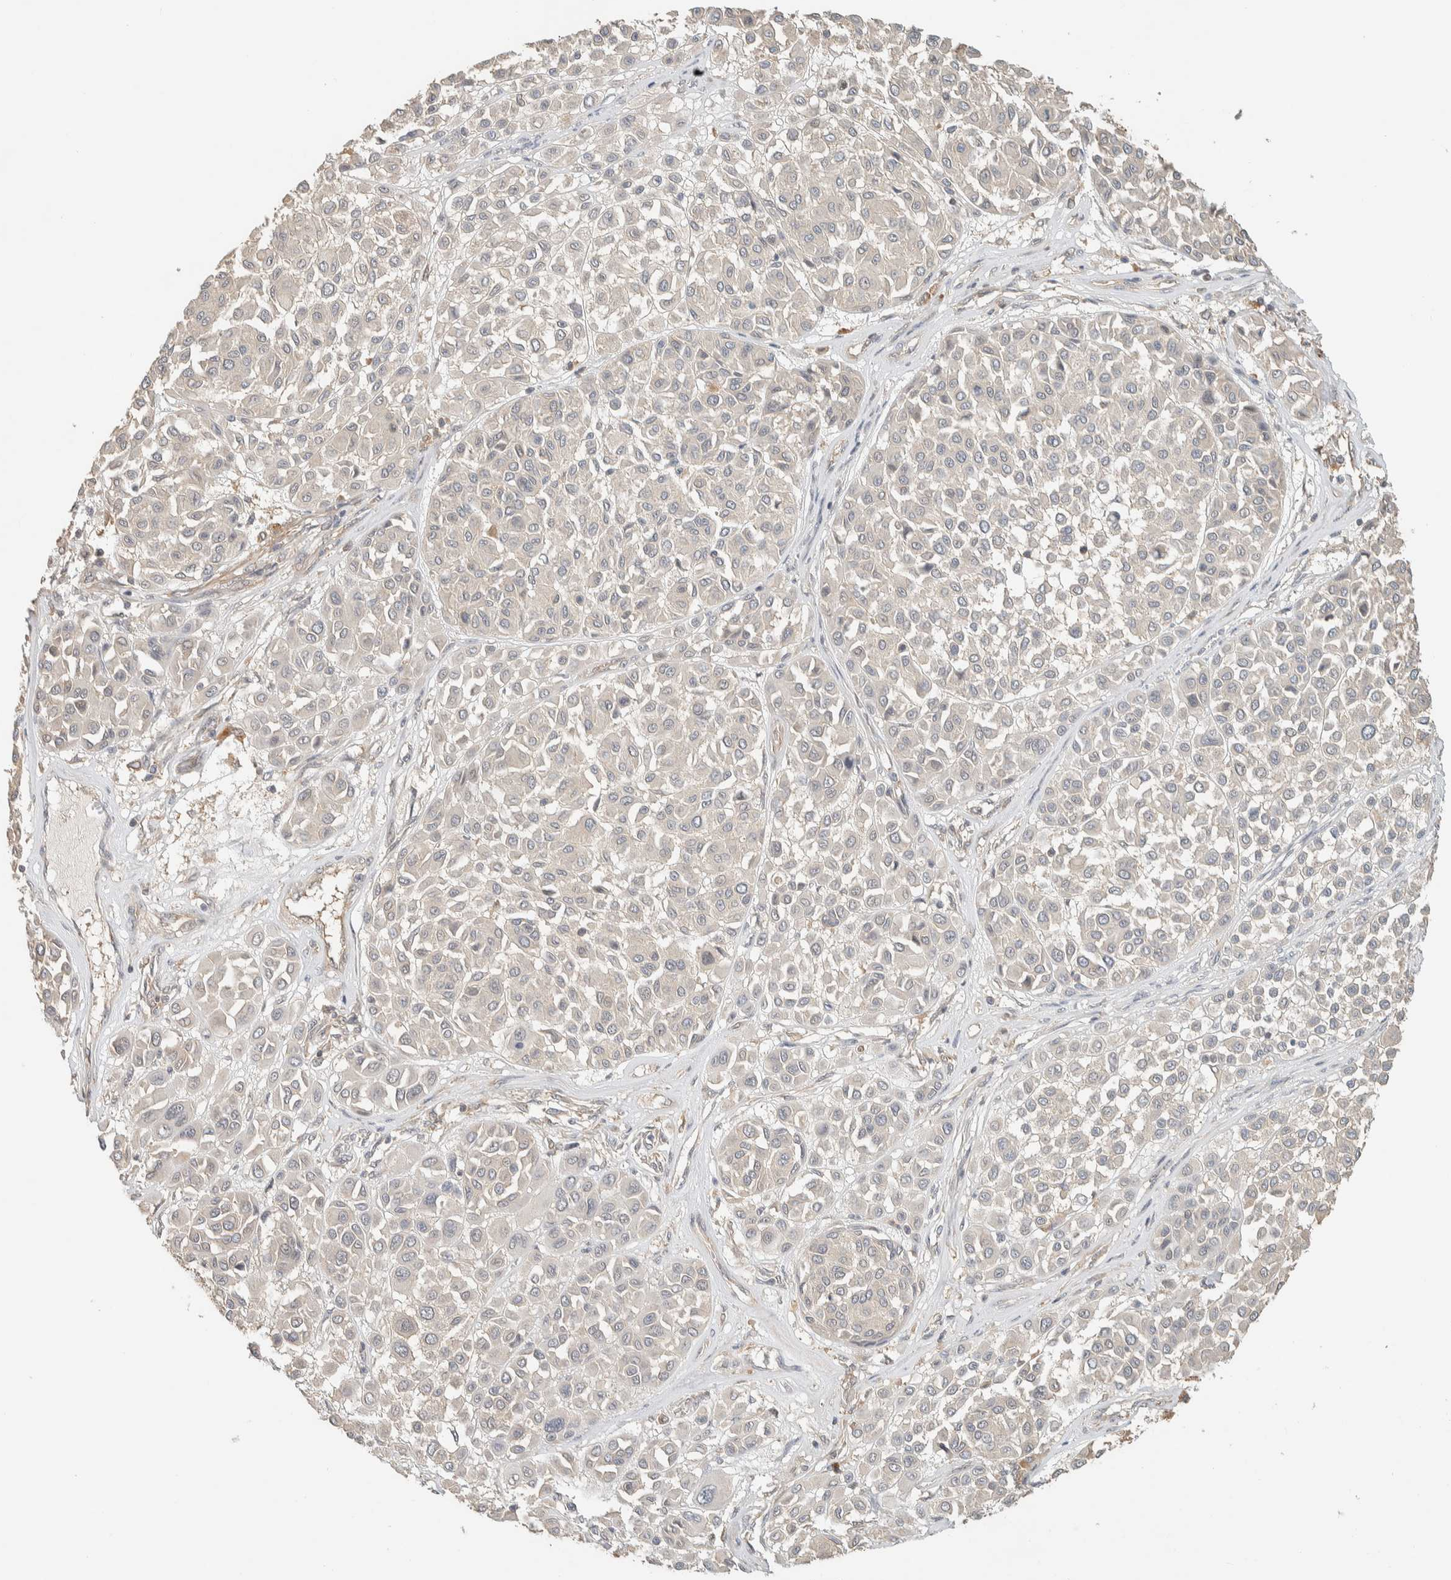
{"staining": {"intensity": "negative", "quantity": "none", "location": "none"}, "tissue": "melanoma", "cell_type": "Tumor cells", "image_type": "cancer", "snomed": [{"axis": "morphology", "description": "Malignant melanoma, Metastatic site"}, {"axis": "topography", "description": "Soft tissue"}], "caption": "There is no significant staining in tumor cells of melanoma.", "gene": "RAB11FIP1", "patient": {"sex": "male", "age": 41}}